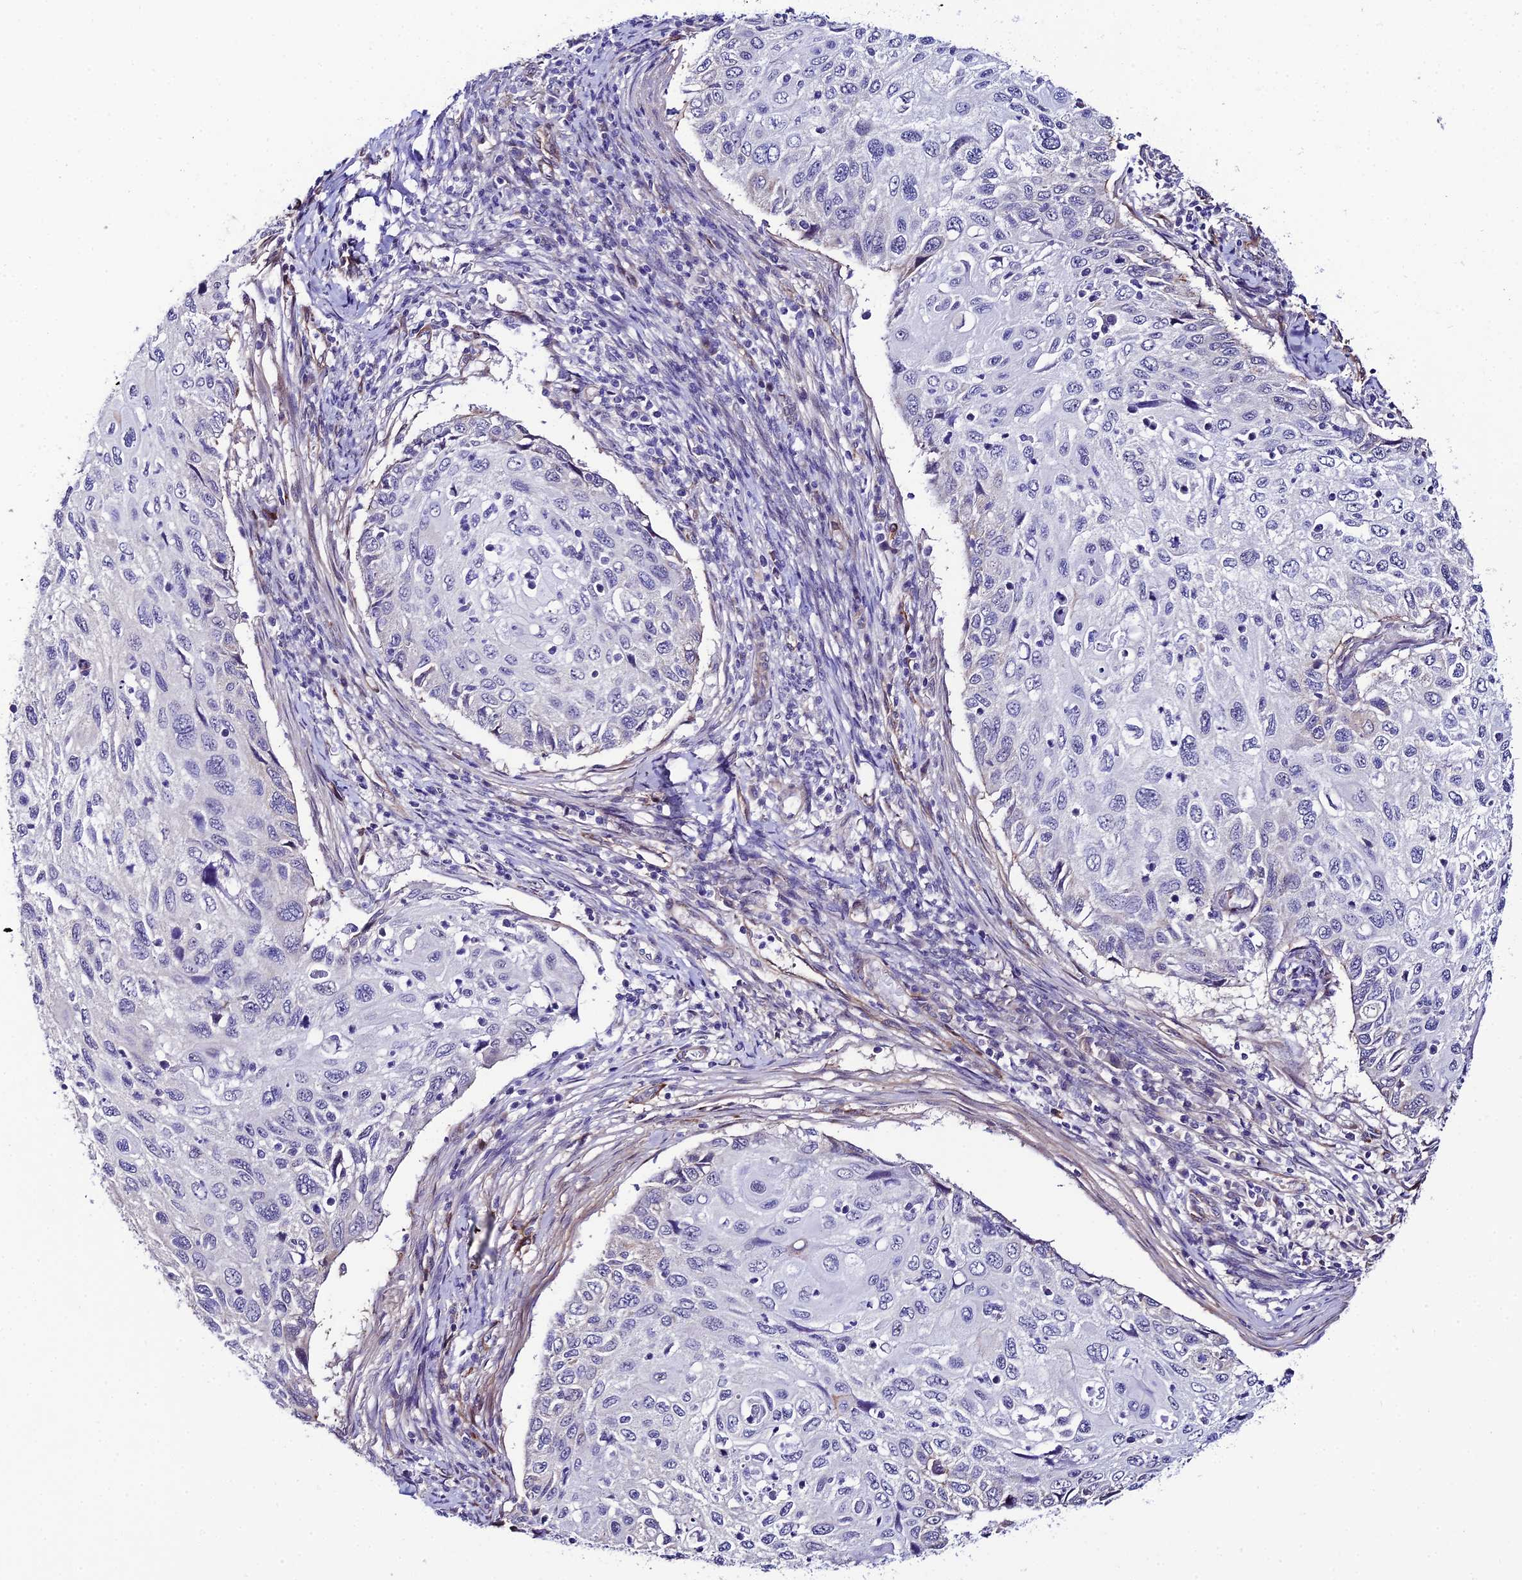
{"staining": {"intensity": "negative", "quantity": "none", "location": "none"}, "tissue": "cervical cancer", "cell_type": "Tumor cells", "image_type": "cancer", "snomed": [{"axis": "morphology", "description": "Squamous cell carcinoma, NOS"}, {"axis": "topography", "description": "Cervix"}], "caption": "DAB immunohistochemical staining of cervical cancer (squamous cell carcinoma) displays no significant positivity in tumor cells. (Stains: DAB (3,3'-diaminobenzidine) IHC with hematoxylin counter stain, Microscopy: brightfield microscopy at high magnification).", "gene": "SYT15", "patient": {"sex": "female", "age": 70}}